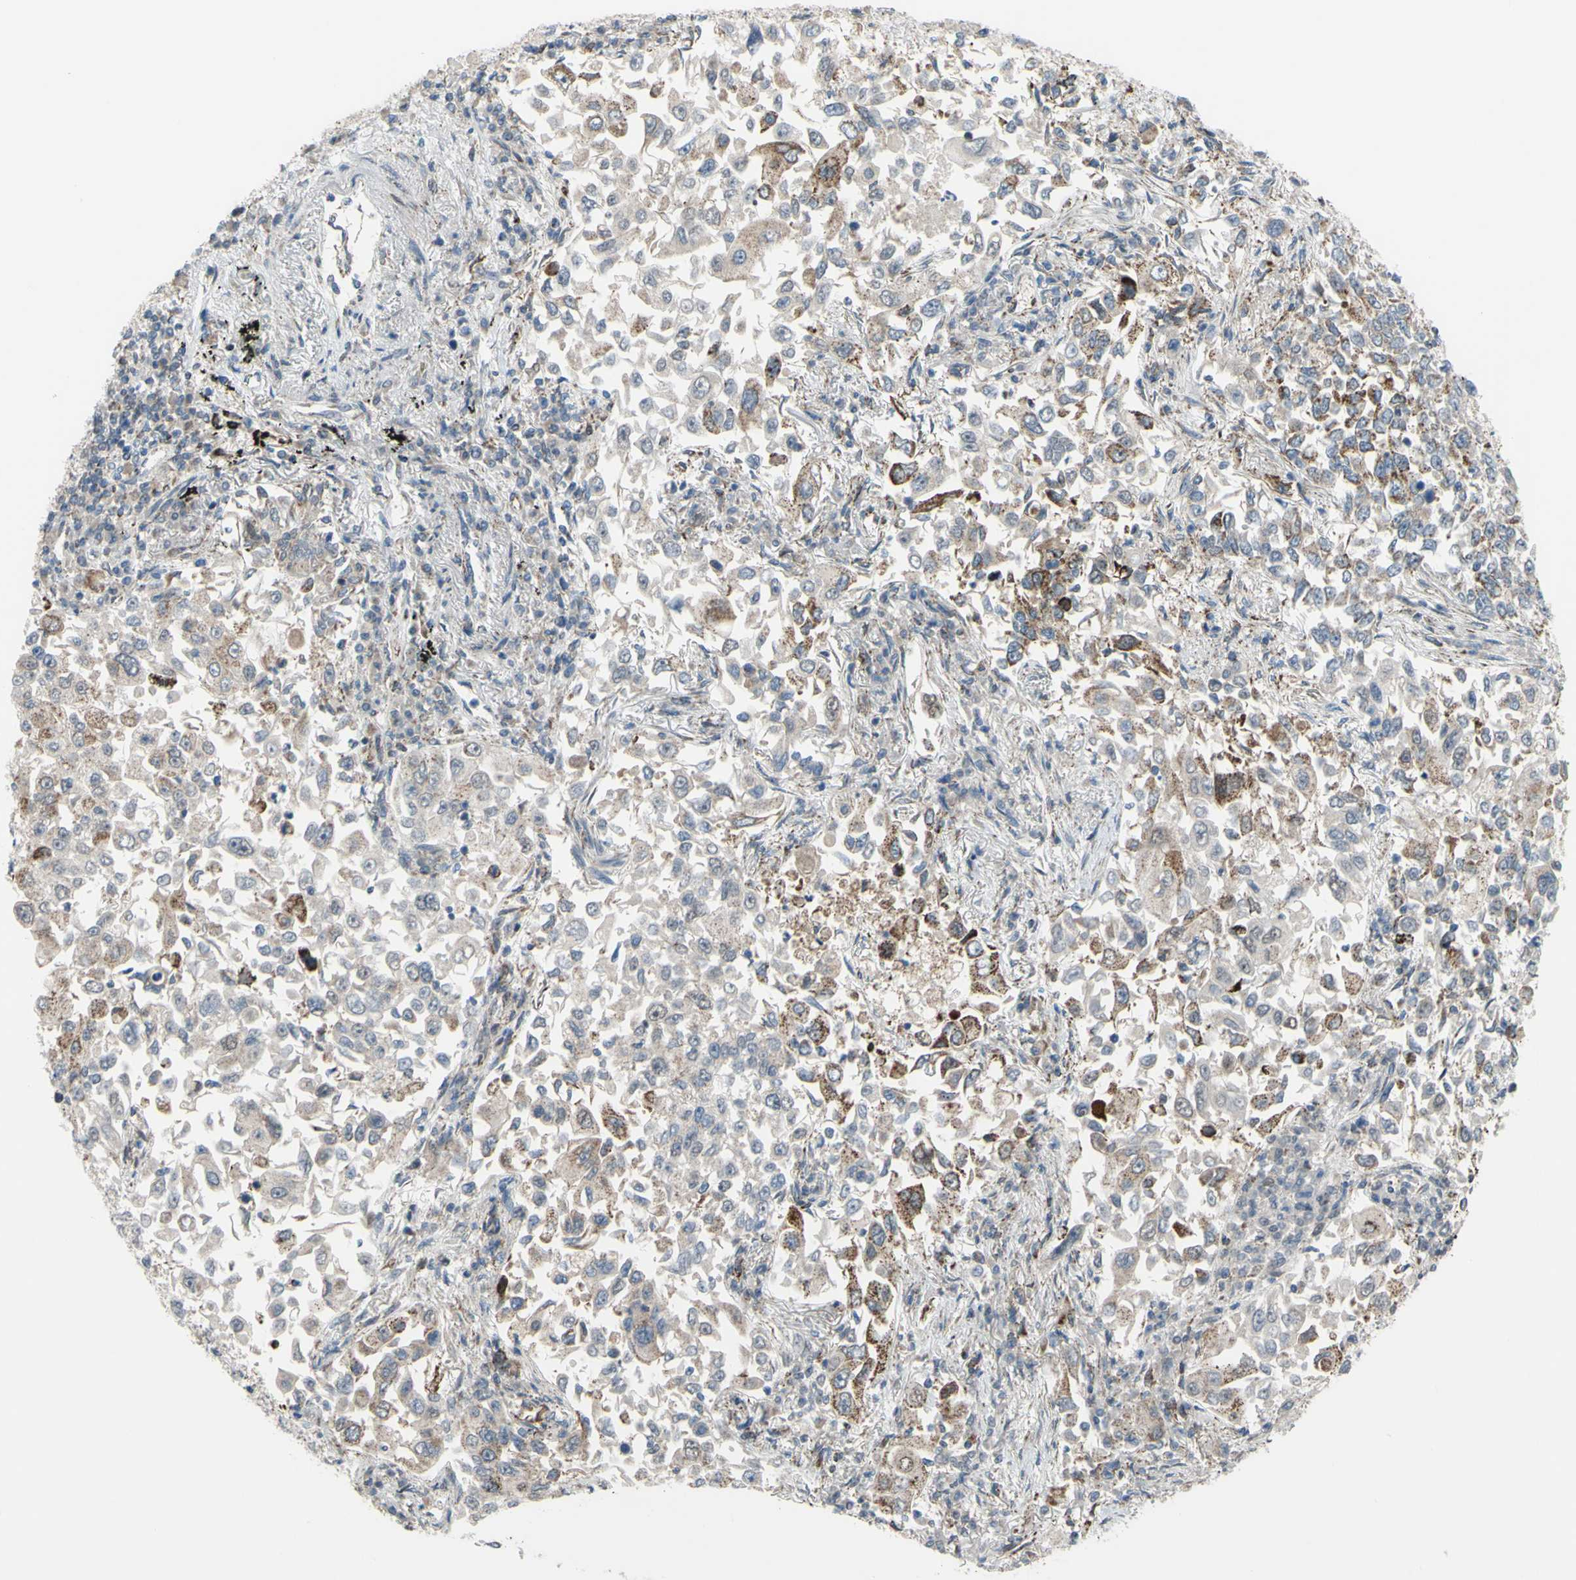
{"staining": {"intensity": "weak", "quantity": "25%-75%", "location": "cytoplasmic/membranous"}, "tissue": "lung cancer", "cell_type": "Tumor cells", "image_type": "cancer", "snomed": [{"axis": "morphology", "description": "Adenocarcinoma, NOS"}, {"axis": "topography", "description": "Lung"}], "caption": "The photomicrograph demonstrates staining of lung adenocarcinoma, revealing weak cytoplasmic/membranous protein staining (brown color) within tumor cells. Using DAB (3,3'-diaminobenzidine) (brown) and hematoxylin (blue) stains, captured at high magnification using brightfield microscopy.", "gene": "GLT8D1", "patient": {"sex": "male", "age": 84}}